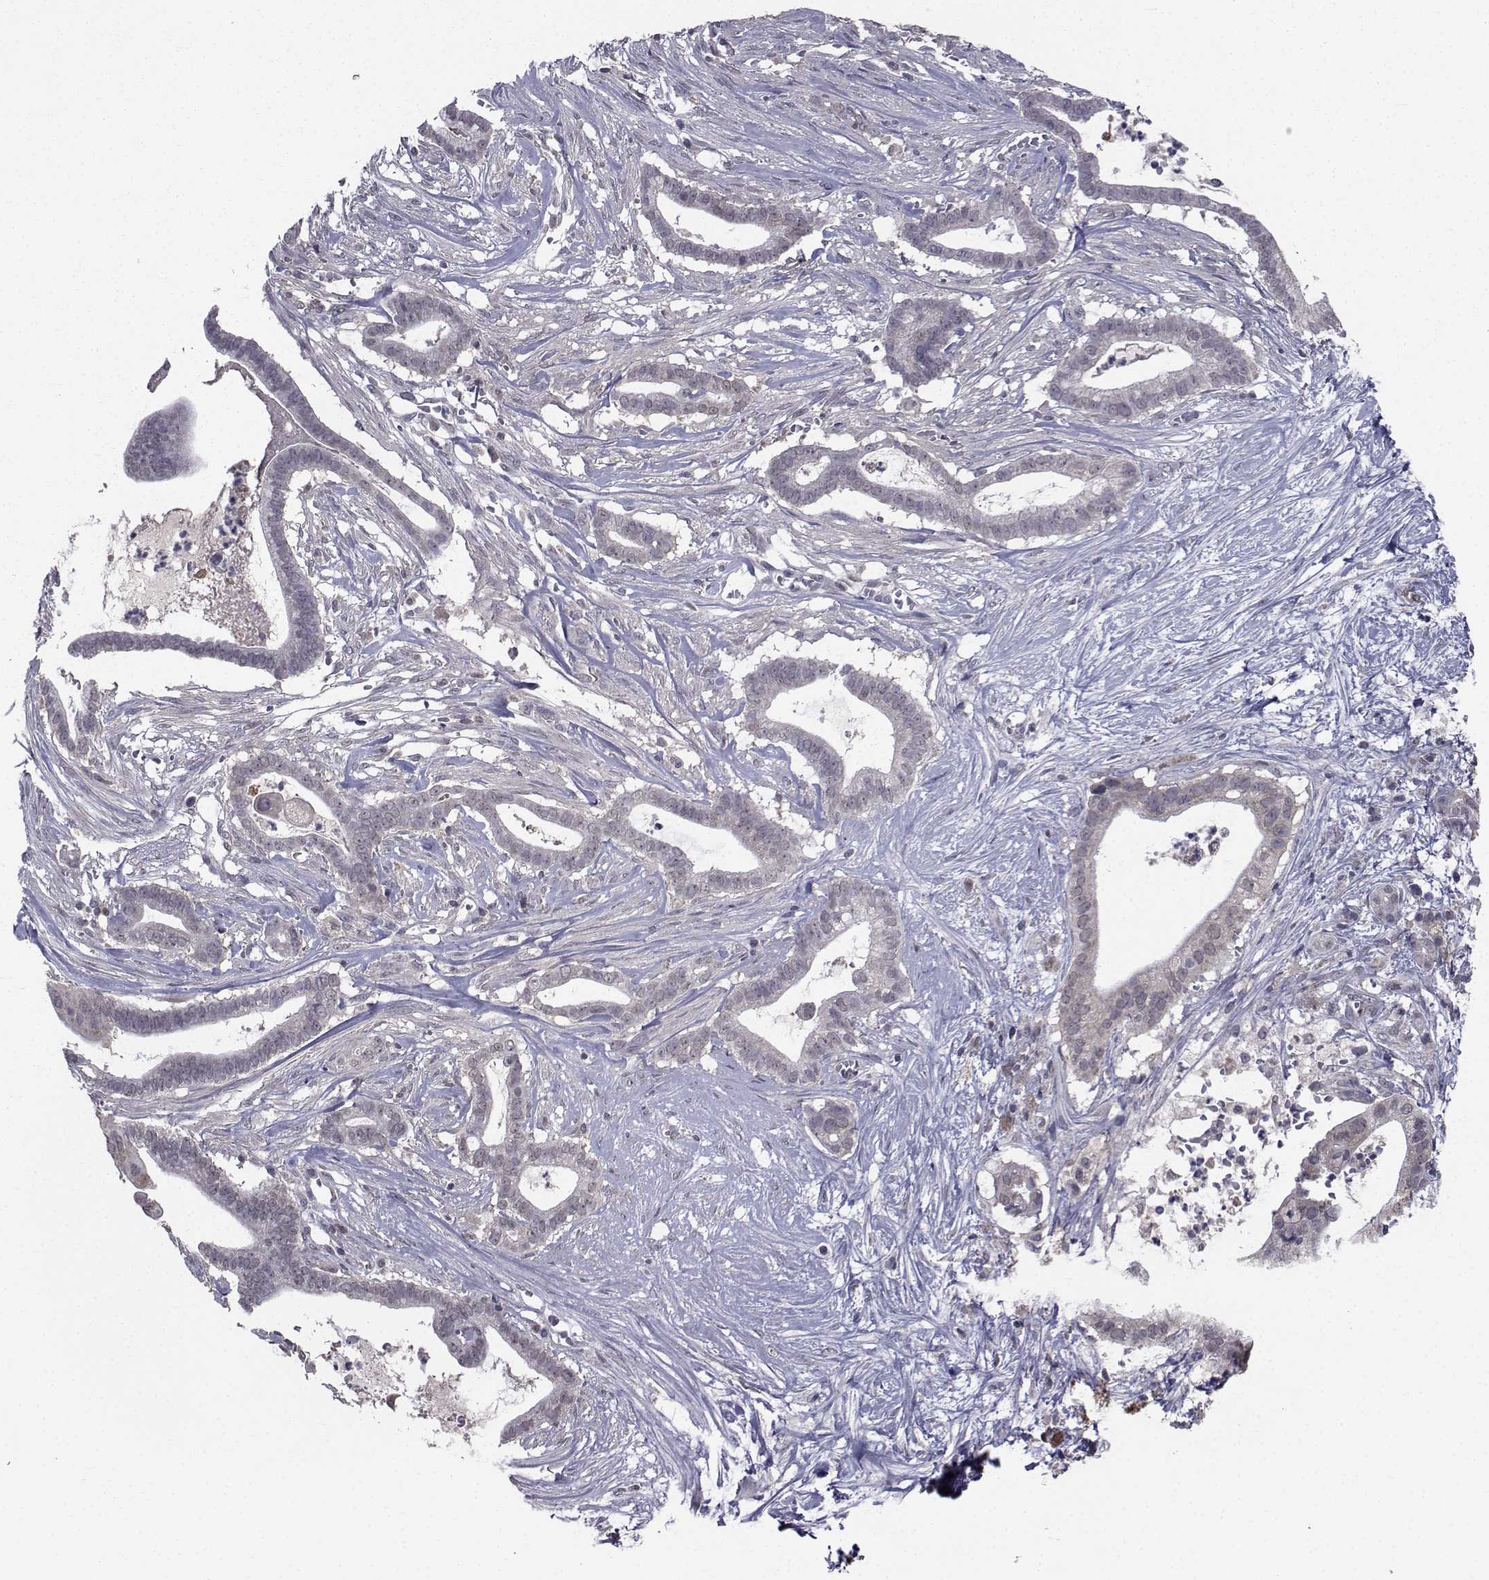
{"staining": {"intensity": "negative", "quantity": "none", "location": "none"}, "tissue": "pancreatic cancer", "cell_type": "Tumor cells", "image_type": "cancer", "snomed": [{"axis": "morphology", "description": "Adenocarcinoma, NOS"}, {"axis": "topography", "description": "Pancreas"}], "caption": "This is a histopathology image of IHC staining of adenocarcinoma (pancreatic), which shows no expression in tumor cells.", "gene": "CYP2S1", "patient": {"sex": "male", "age": 61}}